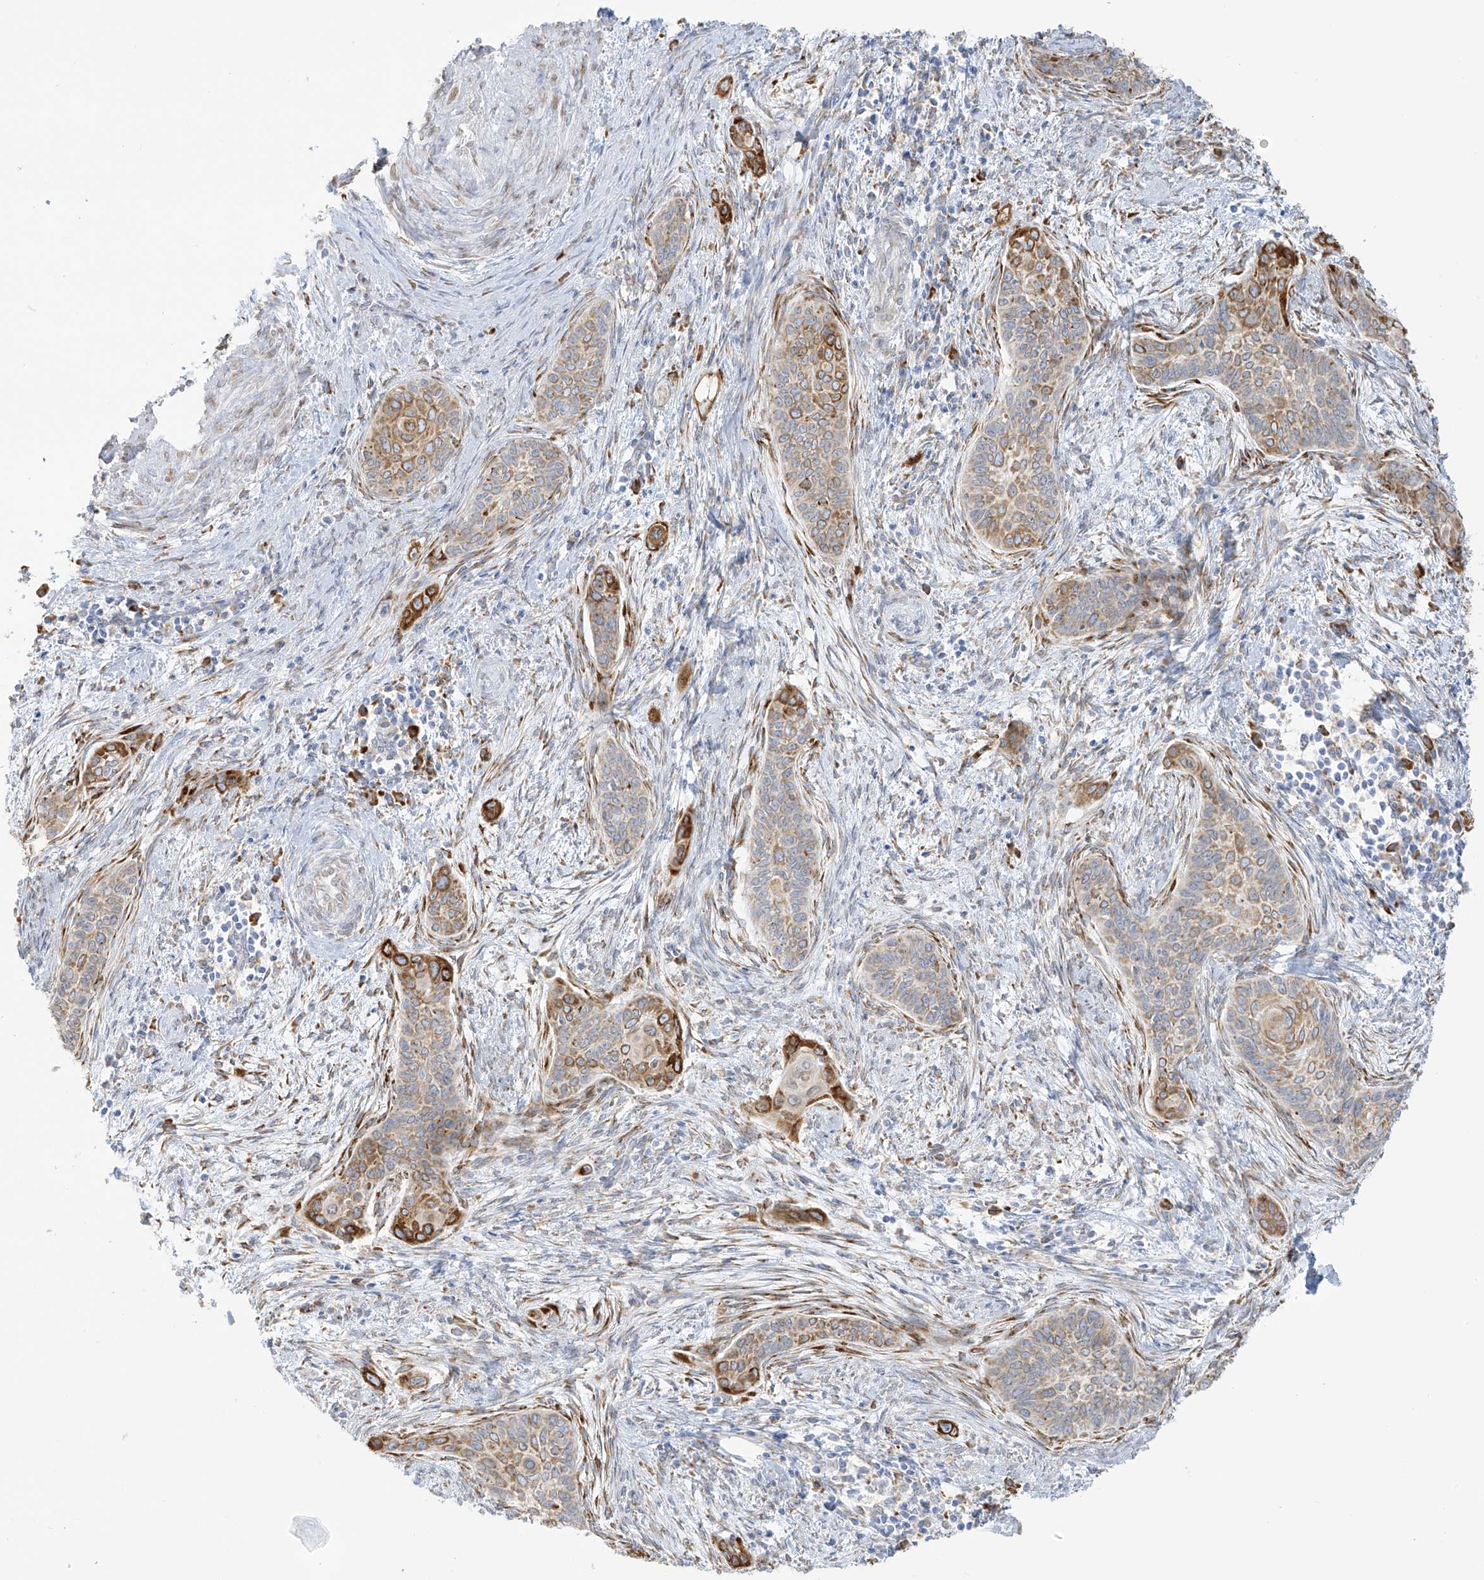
{"staining": {"intensity": "moderate", "quantity": "<25%", "location": "cytoplasmic/membranous"}, "tissue": "cervical cancer", "cell_type": "Tumor cells", "image_type": "cancer", "snomed": [{"axis": "morphology", "description": "Squamous cell carcinoma, NOS"}, {"axis": "topography", "description": "Cervix"}], "caption": "Tumor cells exhibit low levels of moderate cytoplasmic/membranous positivity in about <25% of cells in human cervical cancer. Immunohistochemistry stains the protein in brown and the nuclei are stained blue.", "gene": "LRRC59", "patient": {"sex": "female", "age": 33}}